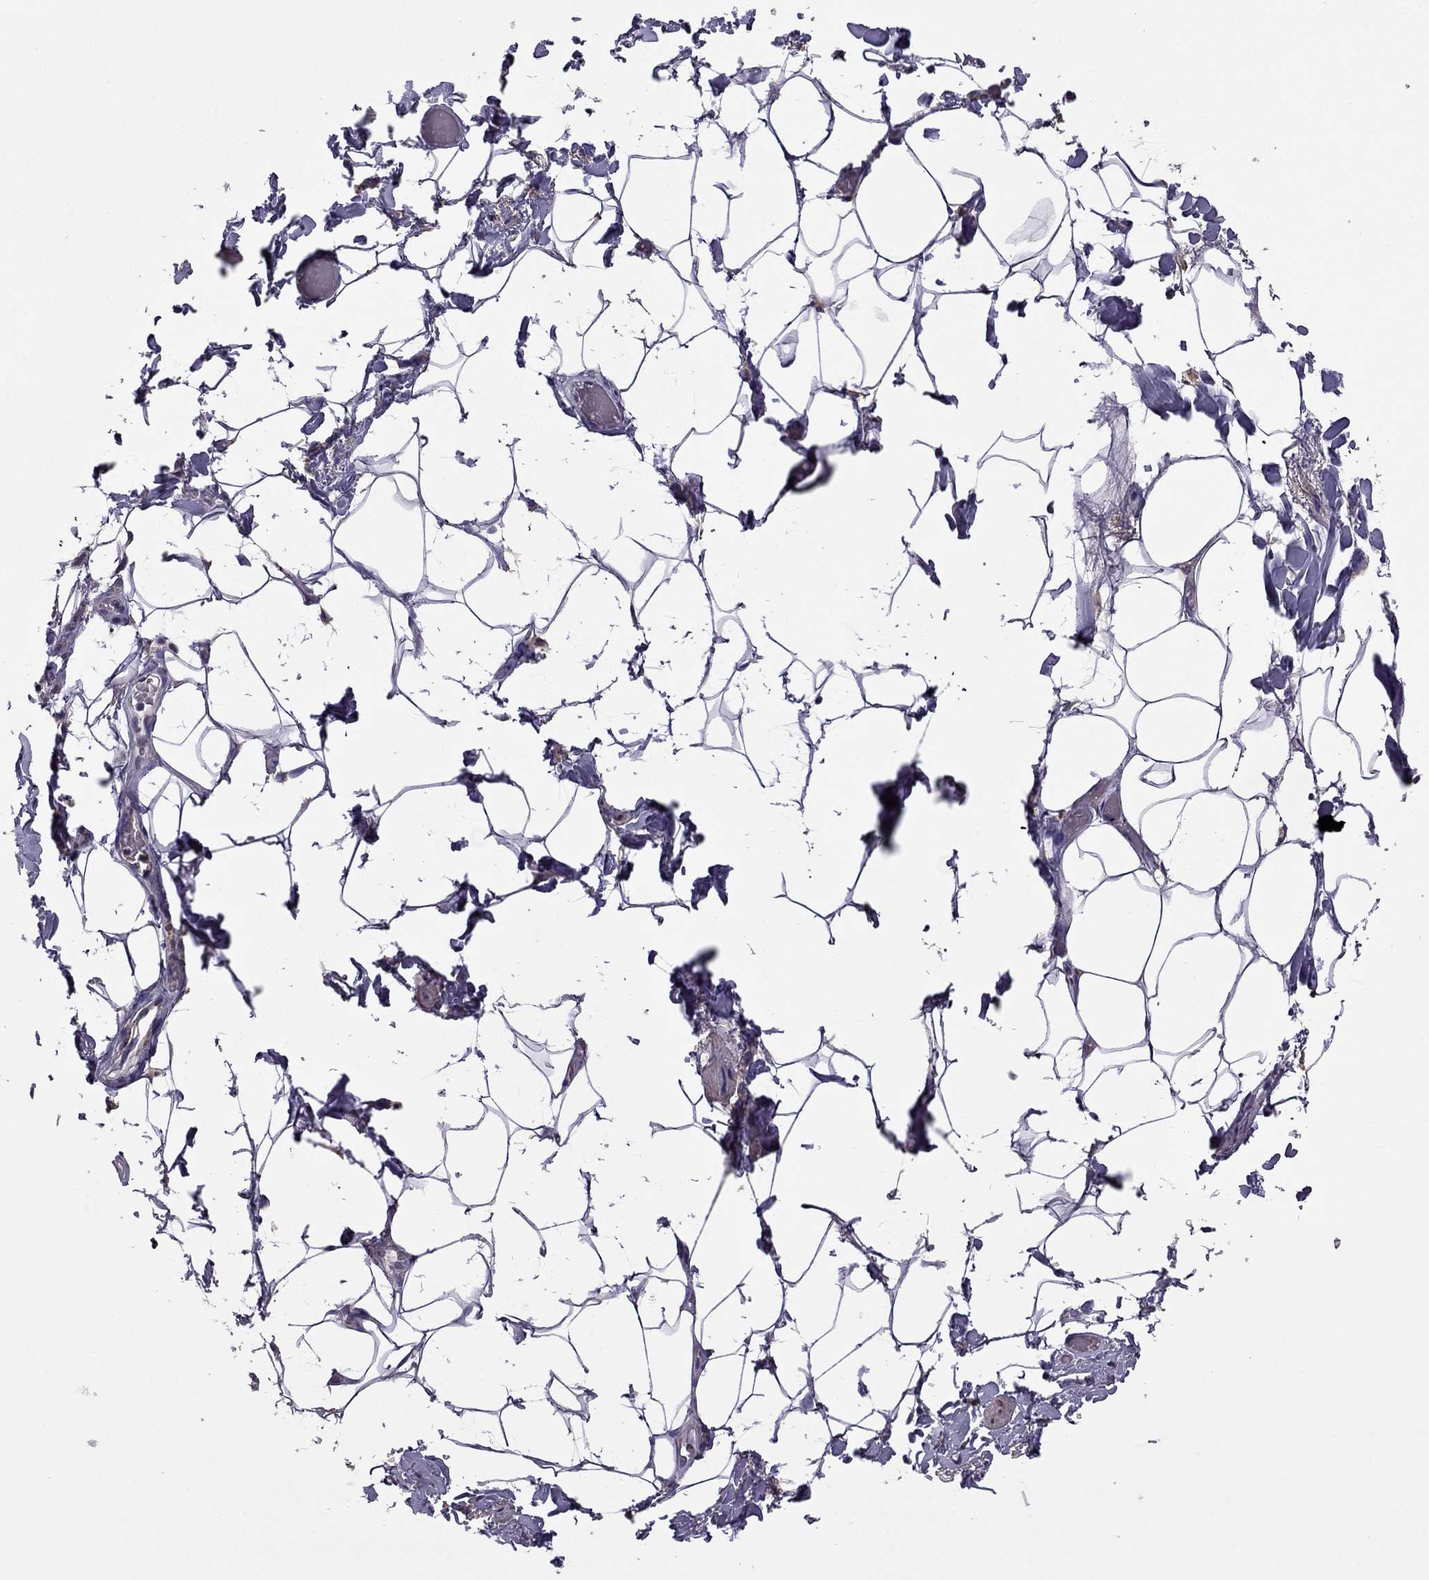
{"staining": {"intensity": "negative", "quantity": "none", "location": "none"}, "tissue": "adipose tissue", "cell_type": "Adipocytes", "image_type": "normal", "snomed": [{"axis": "morphology", "description": "Normal tissue, NOS"}, {"axis": "topography", "description": "Anal"}, {"axis": "topography", "description": "Peripheral nerve tissue"}], "caption": "This is an IHC photomicrograph of benign adipose tissue. There is no expression in adipocytes.", "gene": "CDH9", "patient": {"sex": "male", "age": 53}}